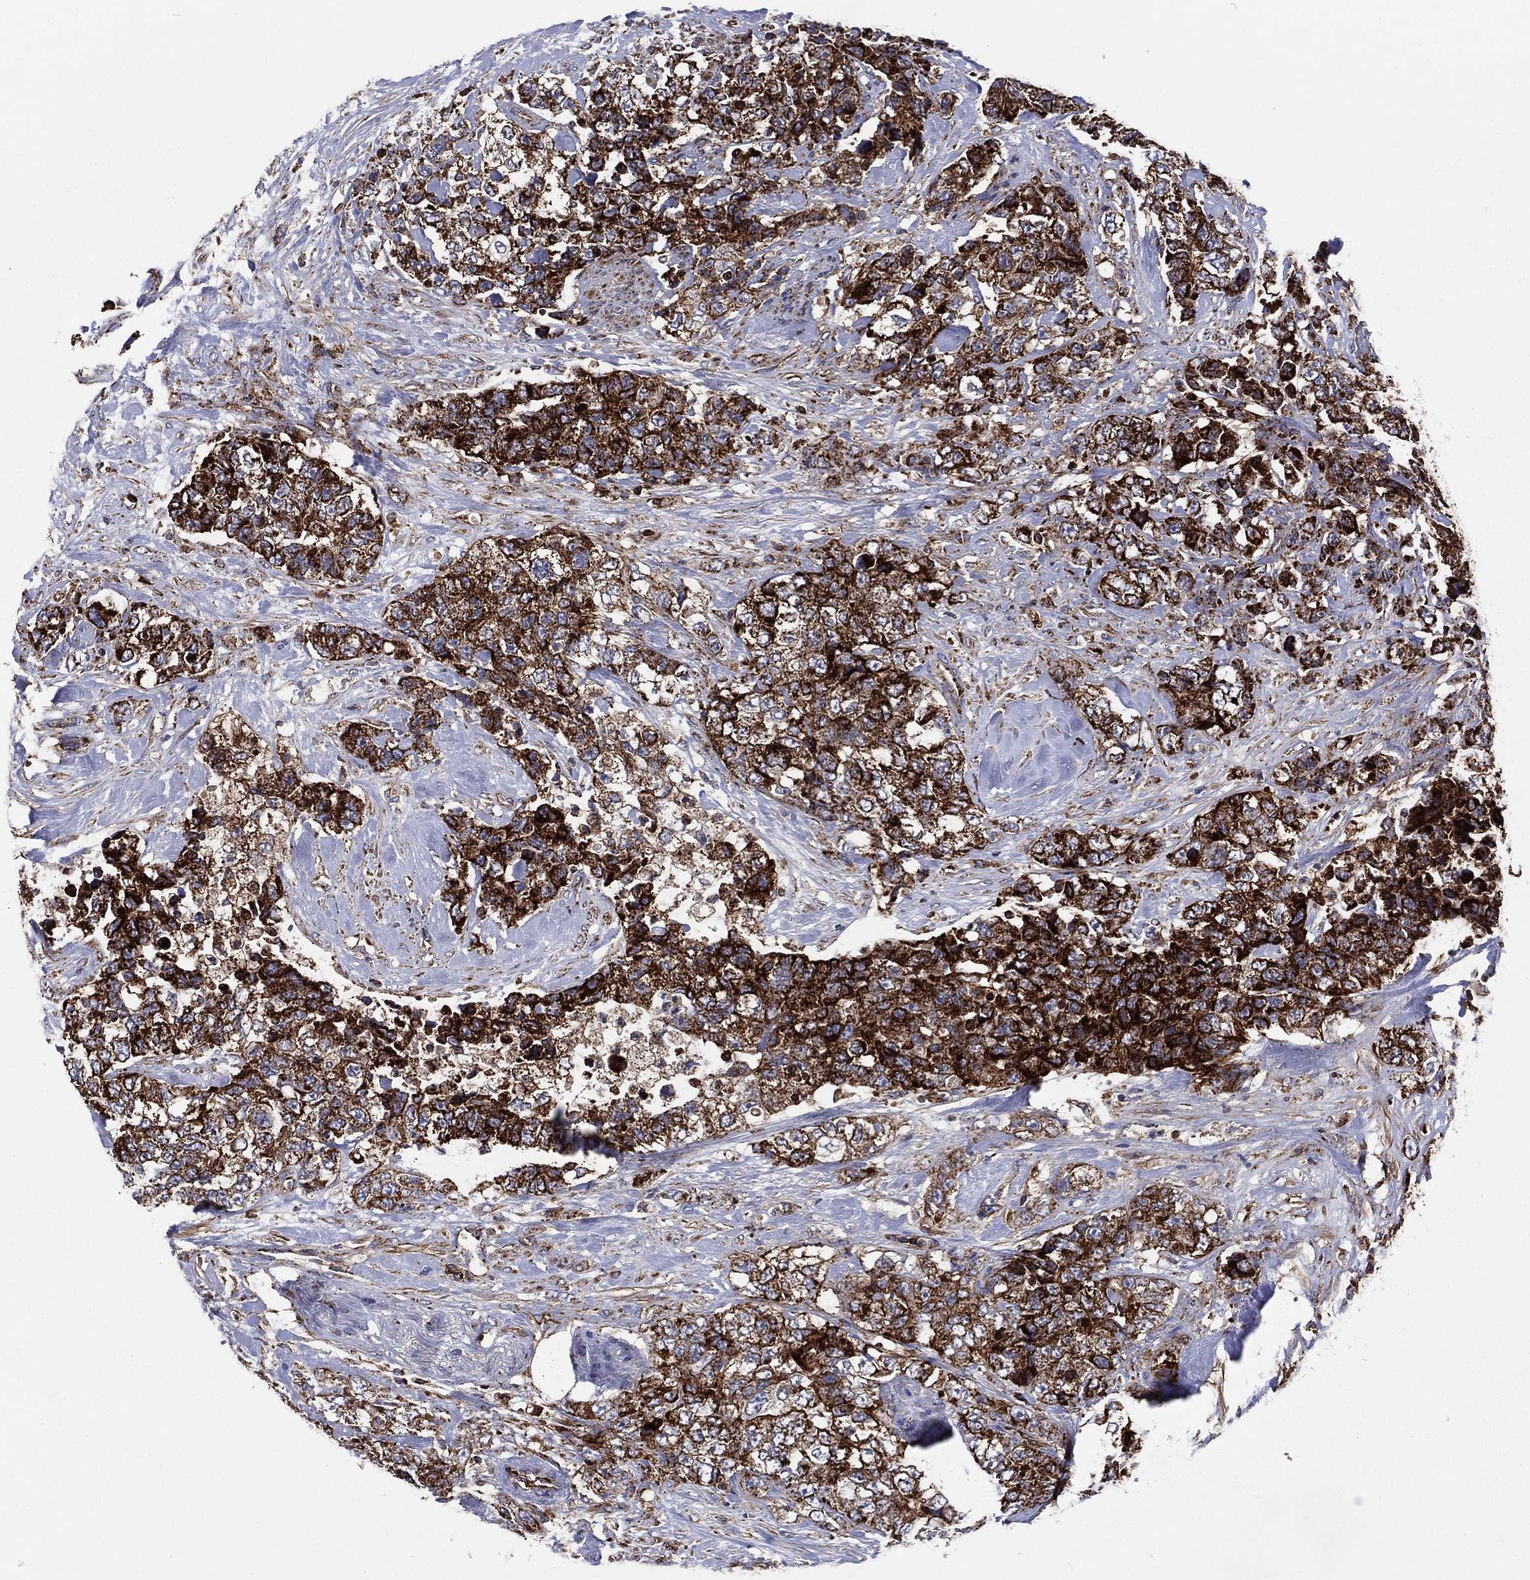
{"staining": {"intensity": "strong", "quantity": ">75%", "location": "cytoplasmic/membranous"}, "tissue": "urothelial cancer", "cell_type": "Tumor cells", "image_type": "cancer", "snomed": [{"axis": "morphology", "description": "Urothelial carcinoma, High grade"}, {"axis": "topography", "description": "Urinary bladder"}], "caption": "Immunohistochemical staining of human high-grade urothelial carcinoma displays high levels of strong cytoplasmic/membranous positivity in about >75% of tumor cells.", "gene": "ANKRD37", "patient": {"sex": "female", "age": 78}}